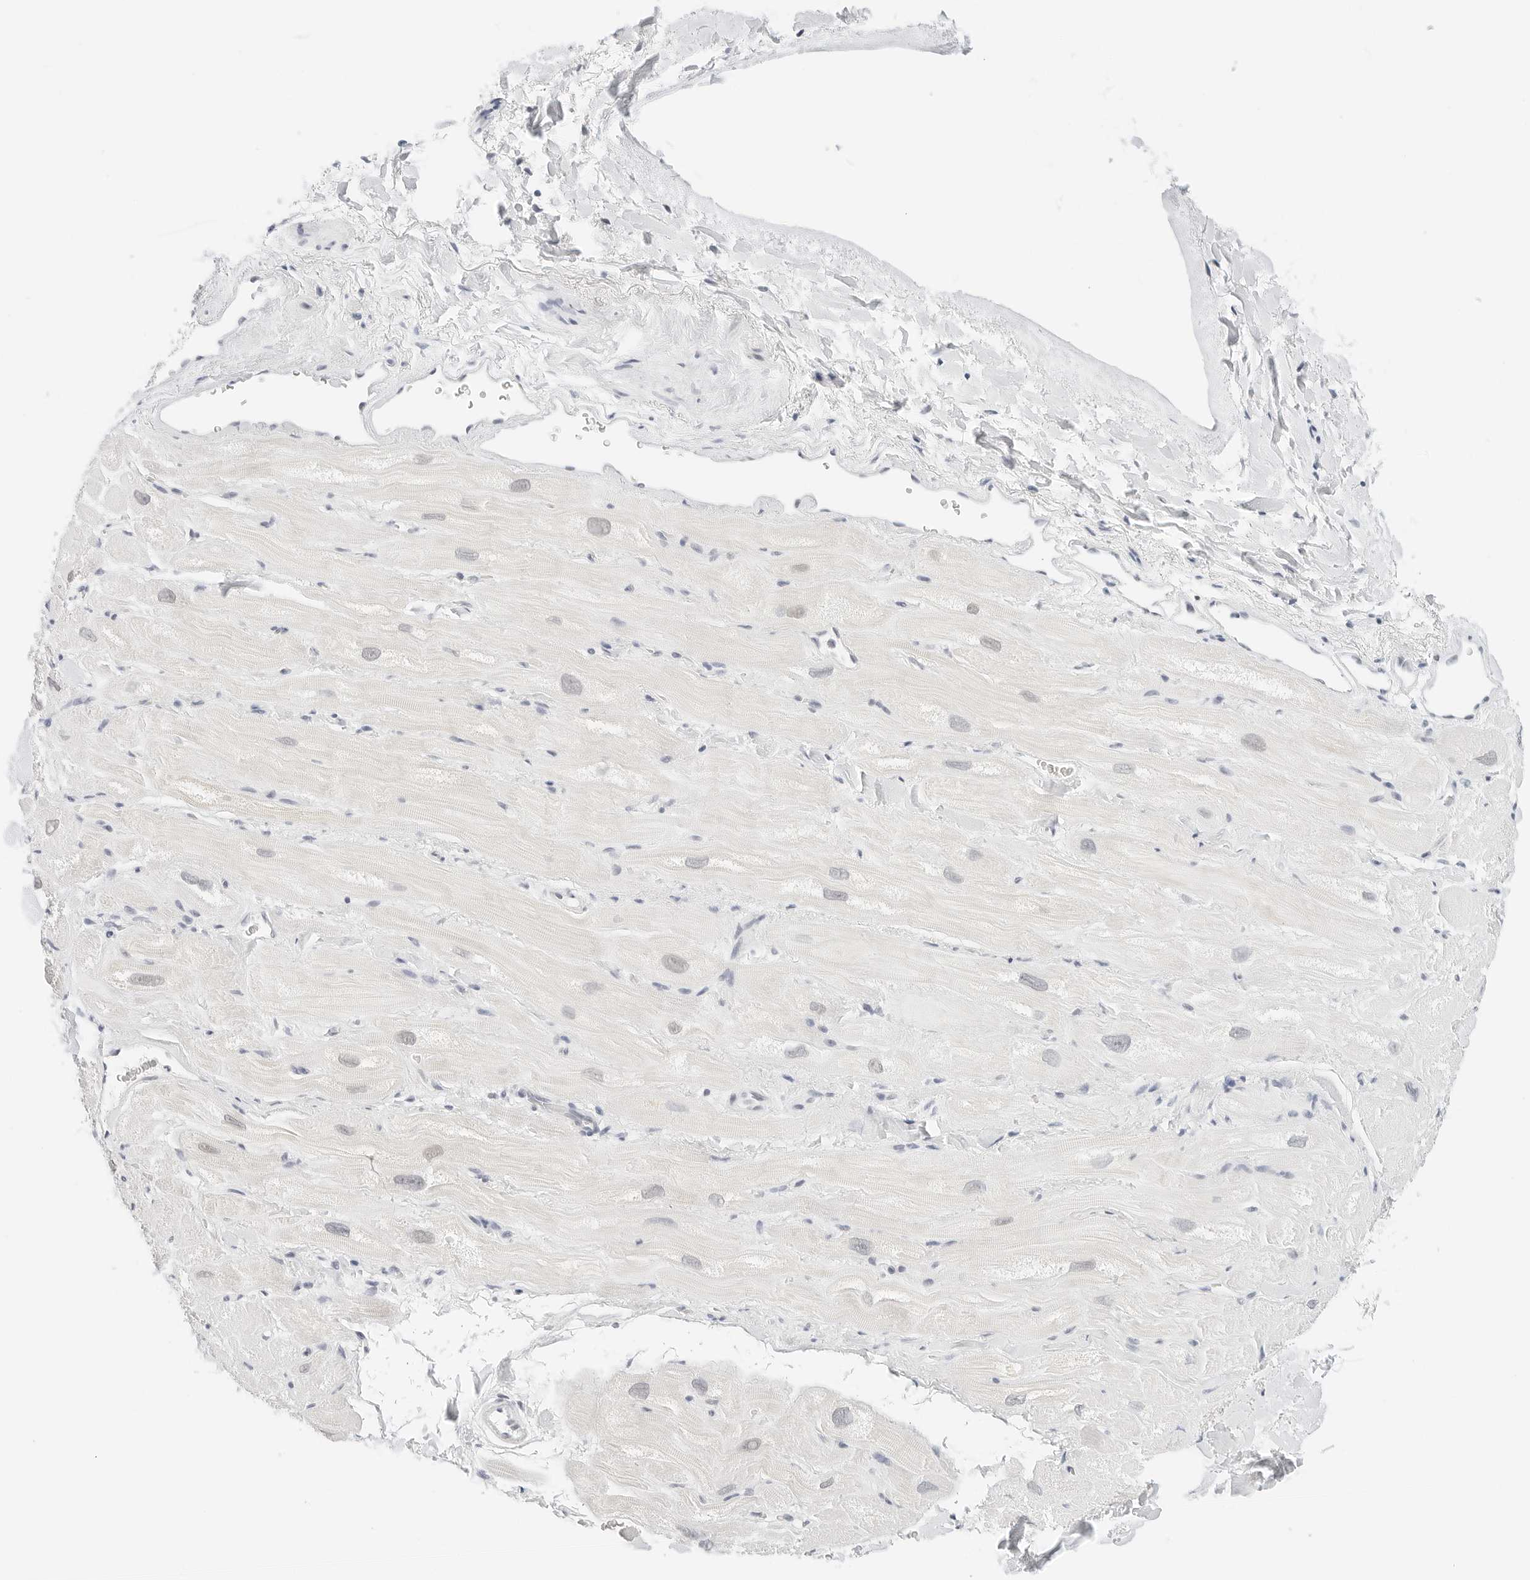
{"staining": {"intensity": "negative", "quantity": "none", "location": "none"}, "tissue": "heart muscle", "cell_type": "Cardiomyocytes", "image_type": "normal", "snomed": [{"axis": "morphology", "description": "Normal tissue, NOS"}, {"axis": "topography", "description": "Heart"}], "caption": "DAB immunohistochemical staining of unremarkable heart muscle demonstrates no significant positivity in cardiomyocytes.", "gene": "CD22", "patient": {"sex": "male", "age": 49}}